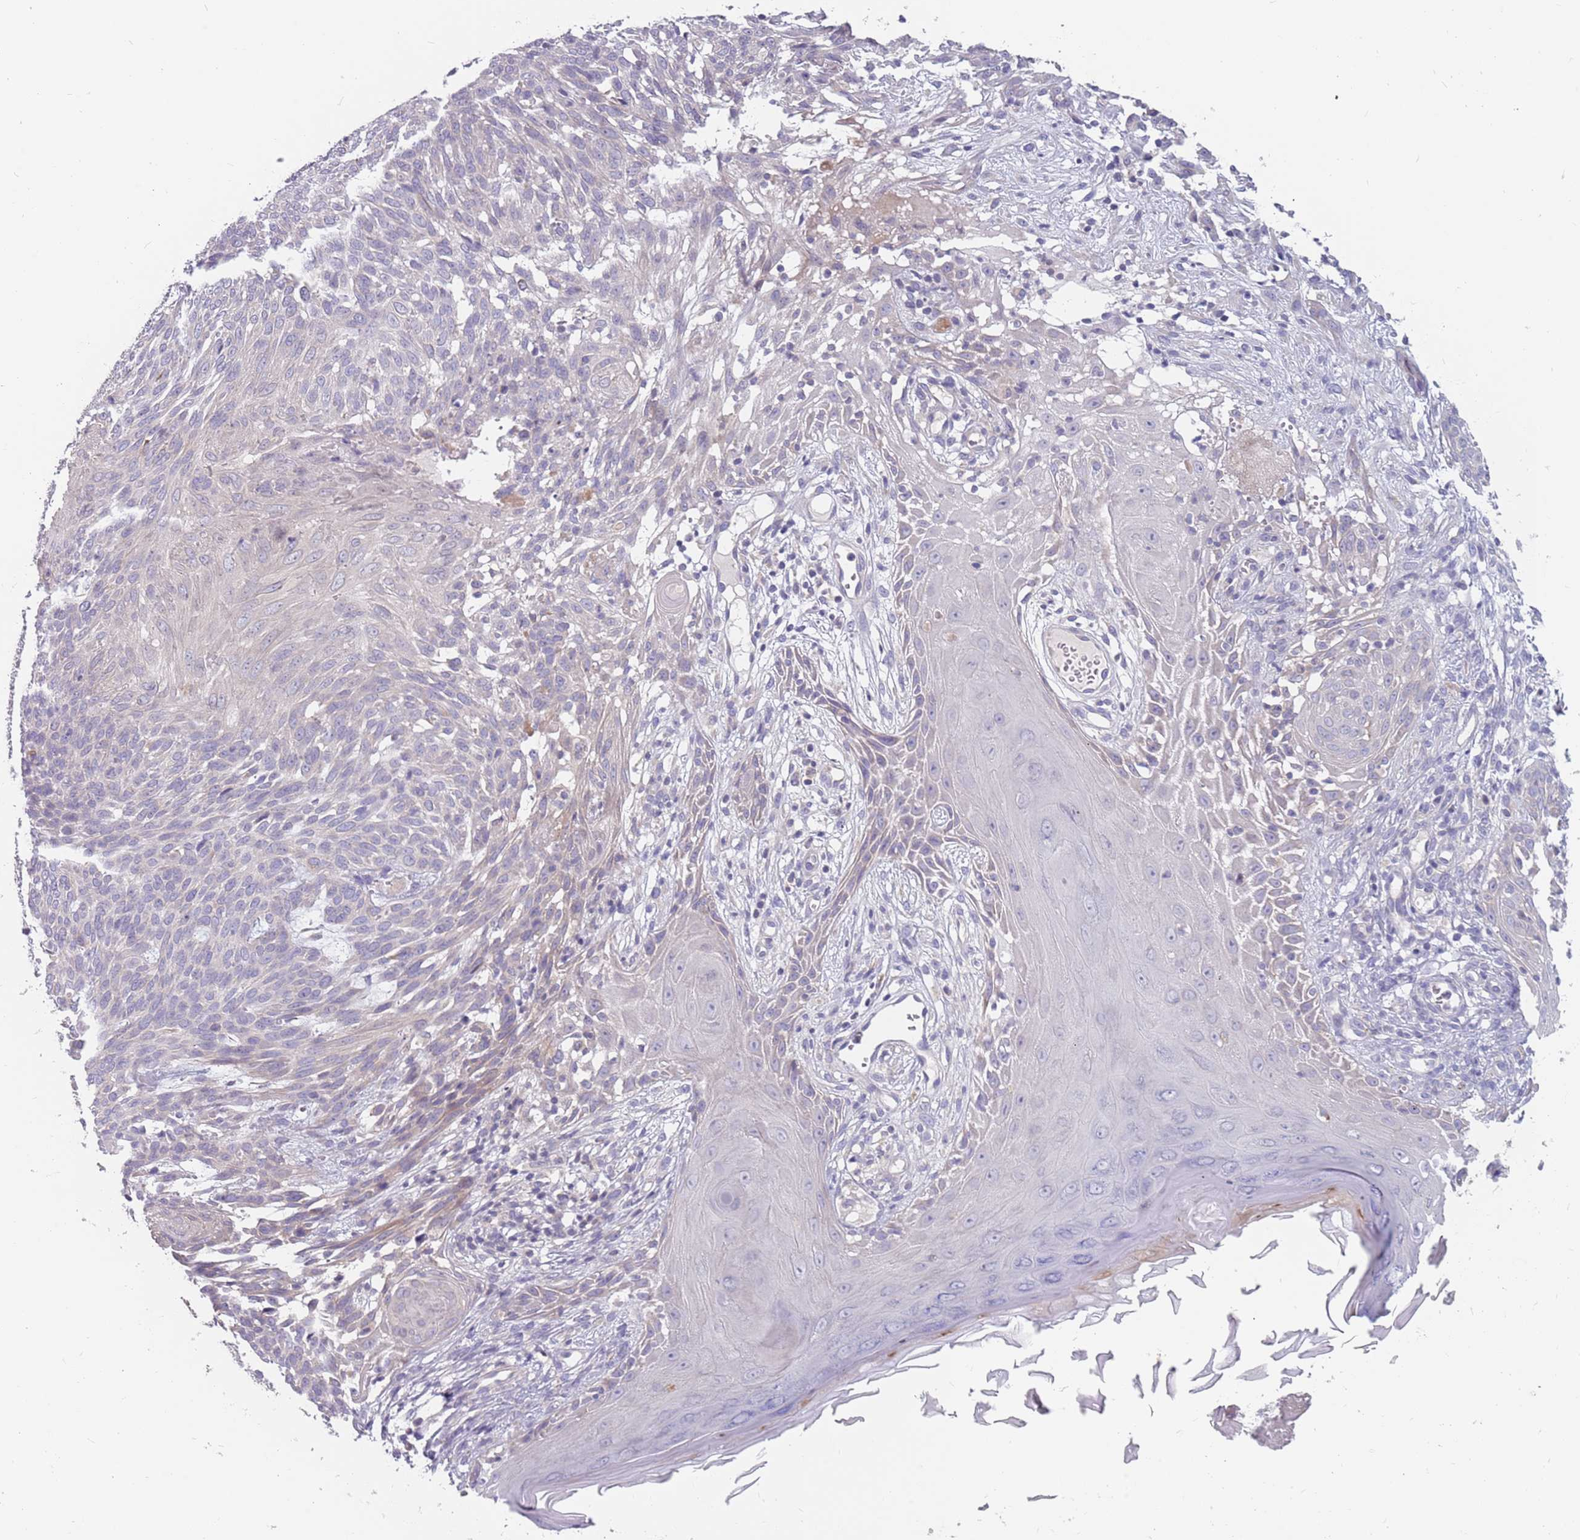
{"staining": {"intensity": "negative", "quantity": "none", "location": "none"}, "tissue": "skin cancer", "cell_type": "Tumor cells", "image_type": "cancer", "snomed": [{"axis": "morphology", "description": "Basal cell carcinoma"}, {"axis": "topography", "description": "Skin"}], "caption": "Immunohistochemistry (IHC) image of neoplastic tissue: human basal cell carcinoma (skin) stained with DAB exhibits no significant protein expression in tumor cells. (DAB (3,3'-diaminobenzidine) immunohistochemistry (IHC) with hematoxylin counter stain).", "gene": "CMTR2", "patient": {"sex": "female", "age": 86}}